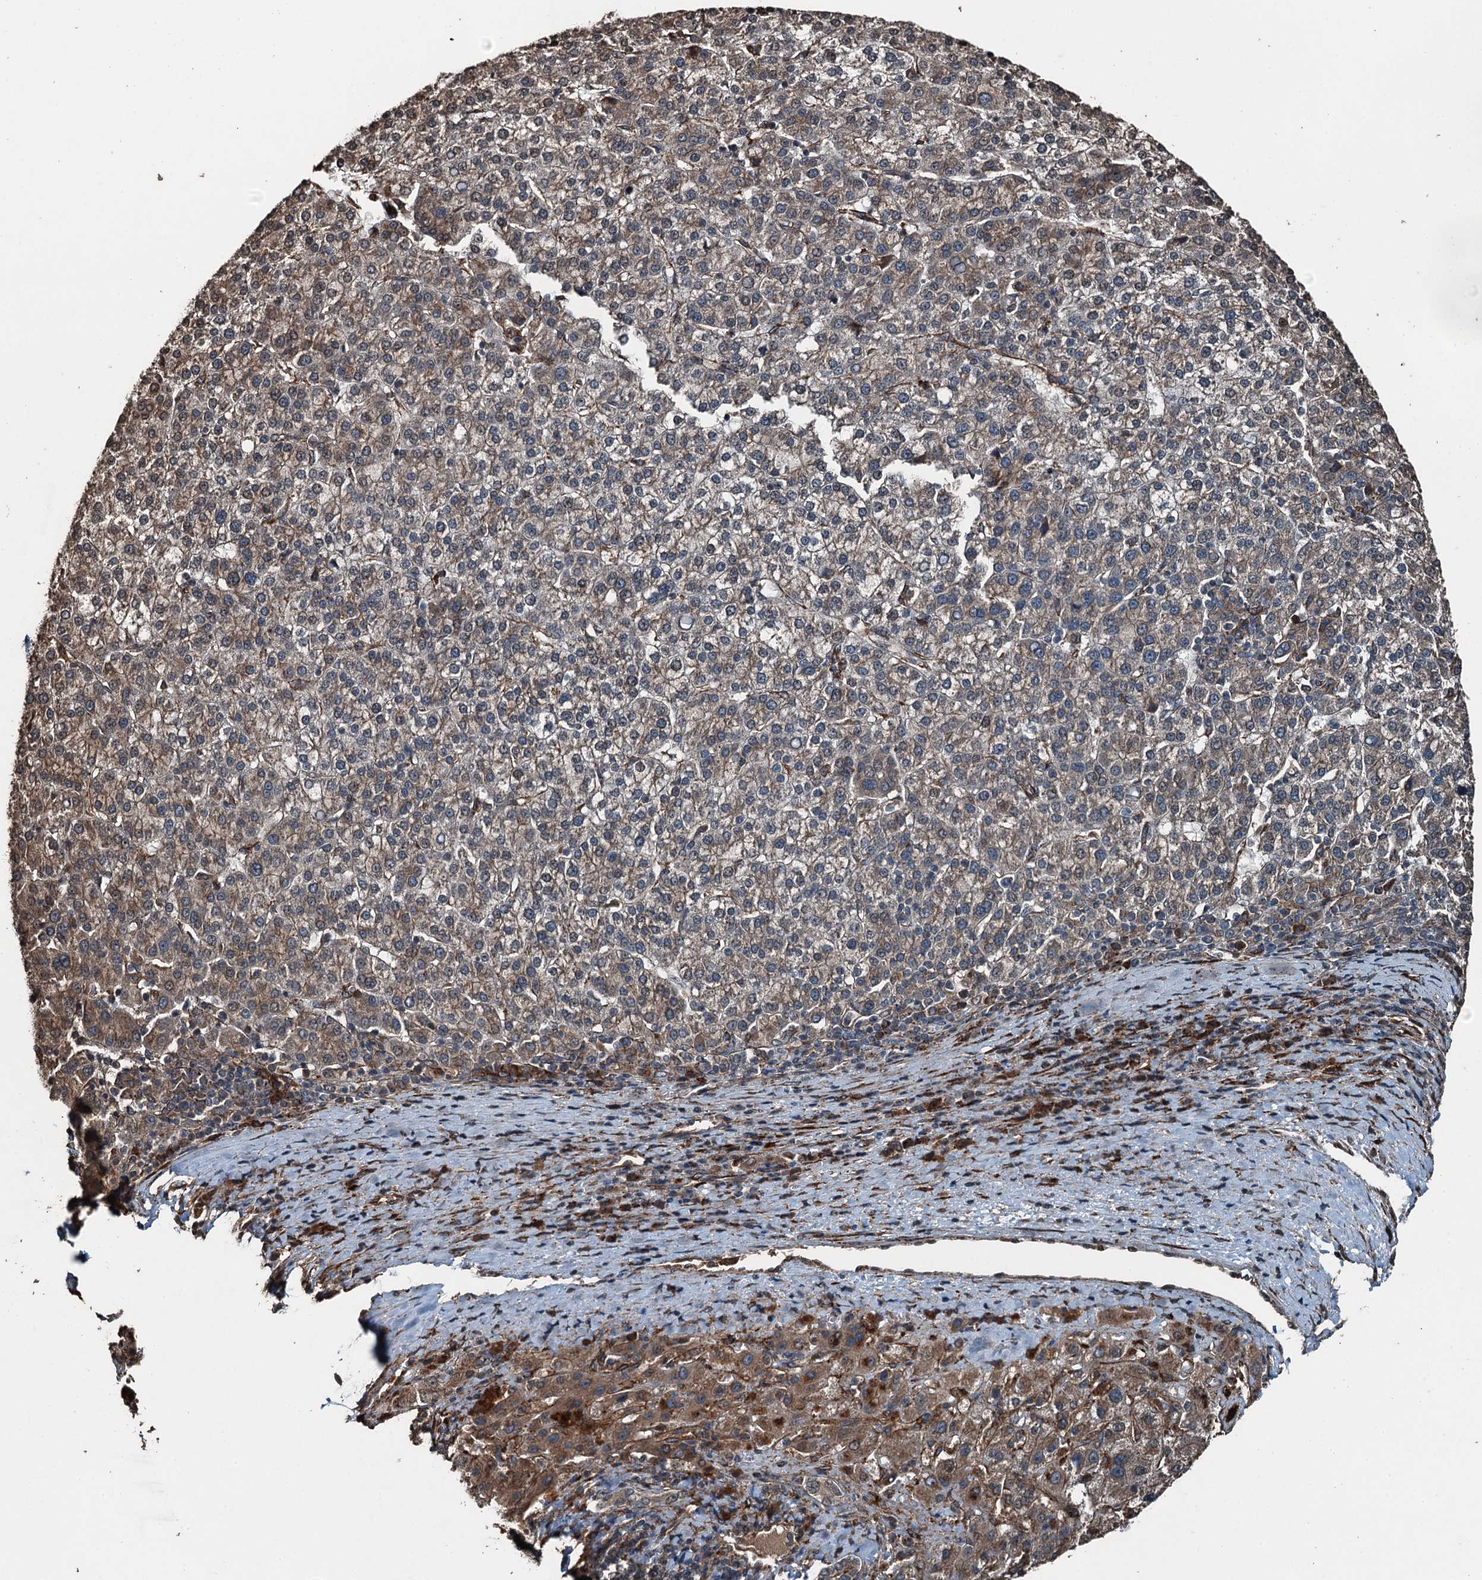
{"staining": {"intensity": "moderate", "quantity": "25%-75%", "location": "cytoplasmic/membranous"}, "tissue": "liver cancer", "cell_type": "Tumor cells", "image_type": "cancer", "snomed": [{"axis": "morphology", "description": "Carcinoma, Hepatocellular, NOS"}, {"axis": "topography", "description": "Liver"}], "caption": "An image of human liver cancer stained for a protein displays moderate cytoplasmic/membranous brown staining in tumor cells.", "gene": "TCTN1", "patient": {"sex": "female", "age": 58}}